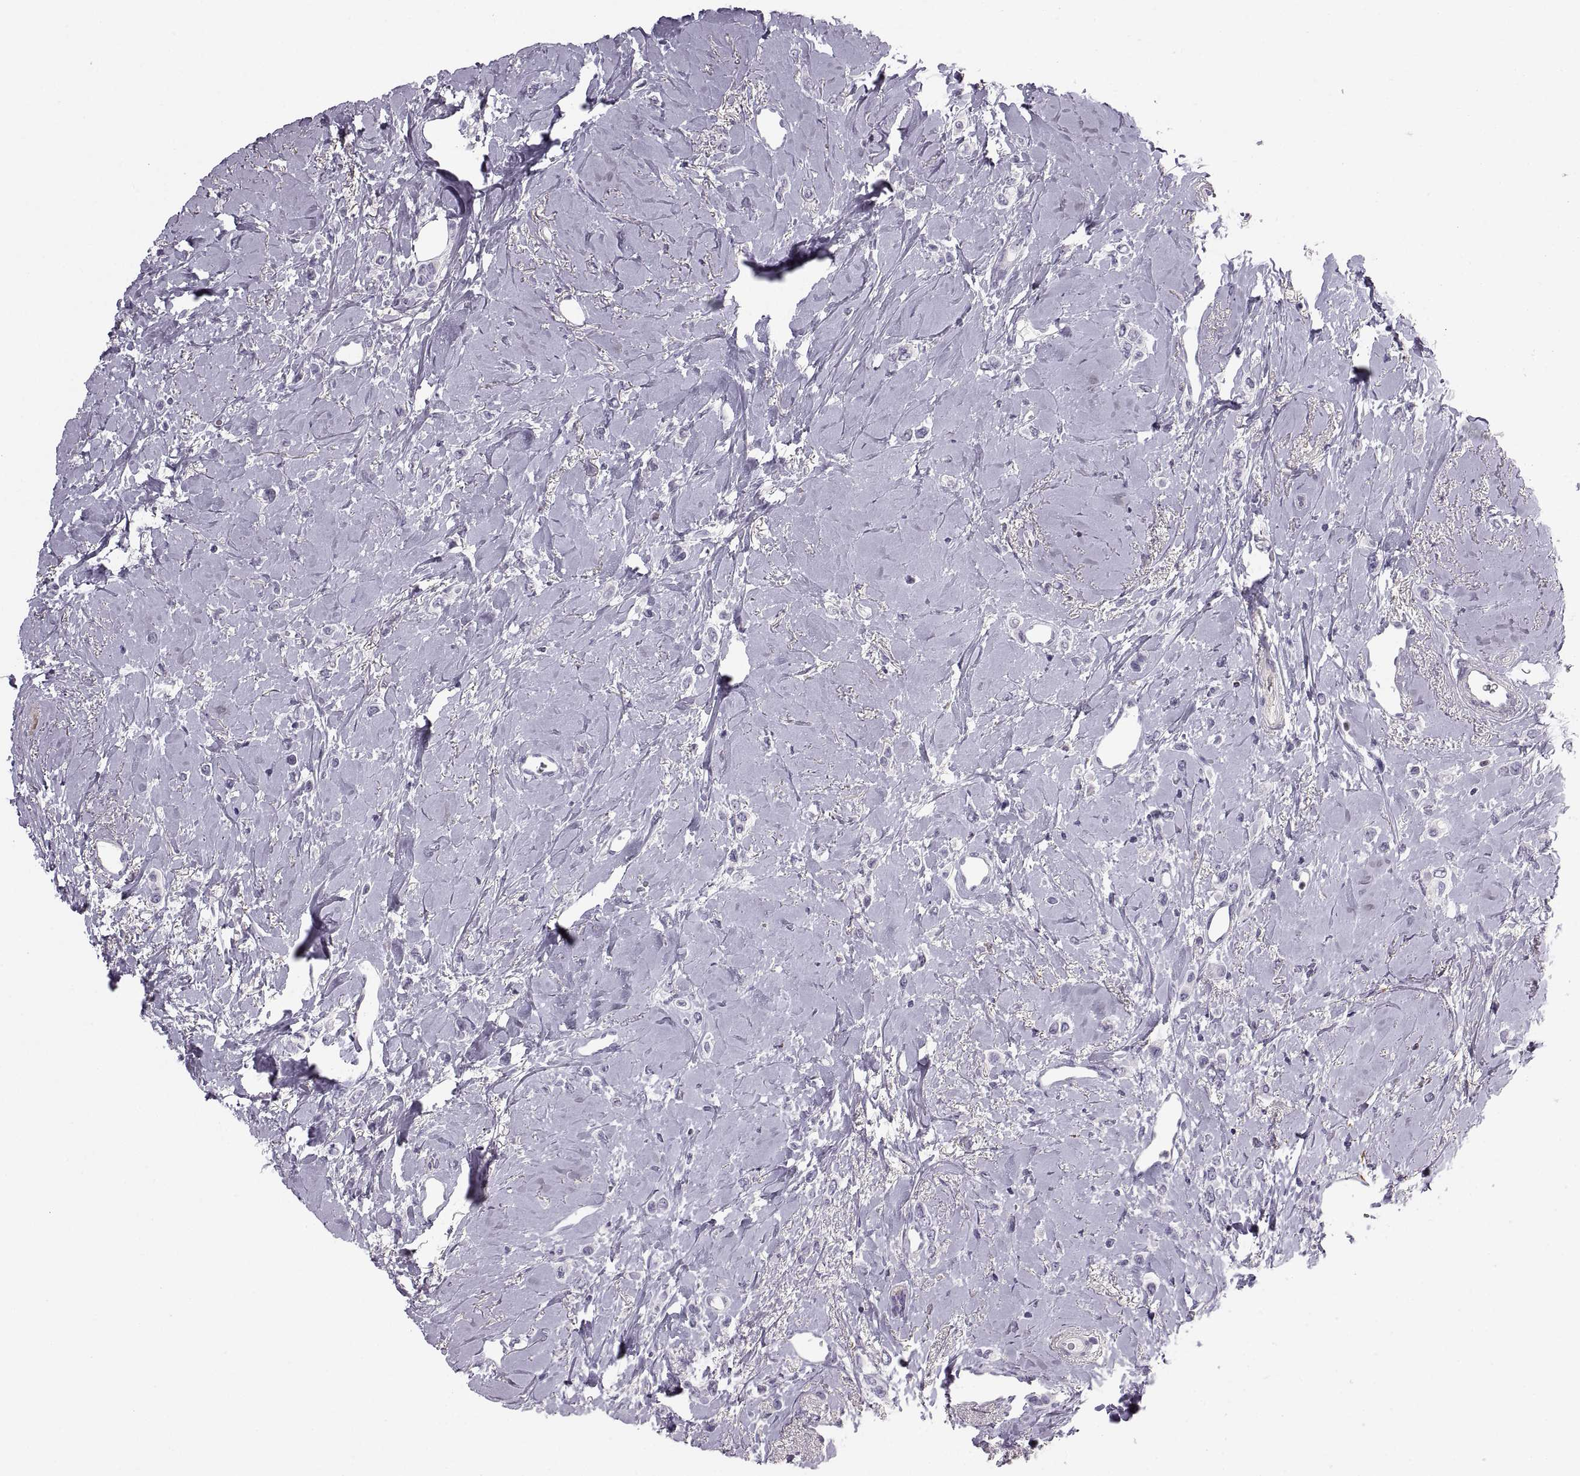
{"staining": {"intensity": "negative", "quantity": "none", "location": "none"}, "tissue": "breast cancer", "cell_type": "Tumor cells", "image_type": "cancer", "snomed": [{"axis": "morphology", "description": "Lobular carcinoma"}, {"axis": "topography", "description": "Breast"}], "caption": "Tumor cells show no significant expression in breast cancer.", "gene": "COL9A3", "patient": {"sex": "female", "age": 66}}